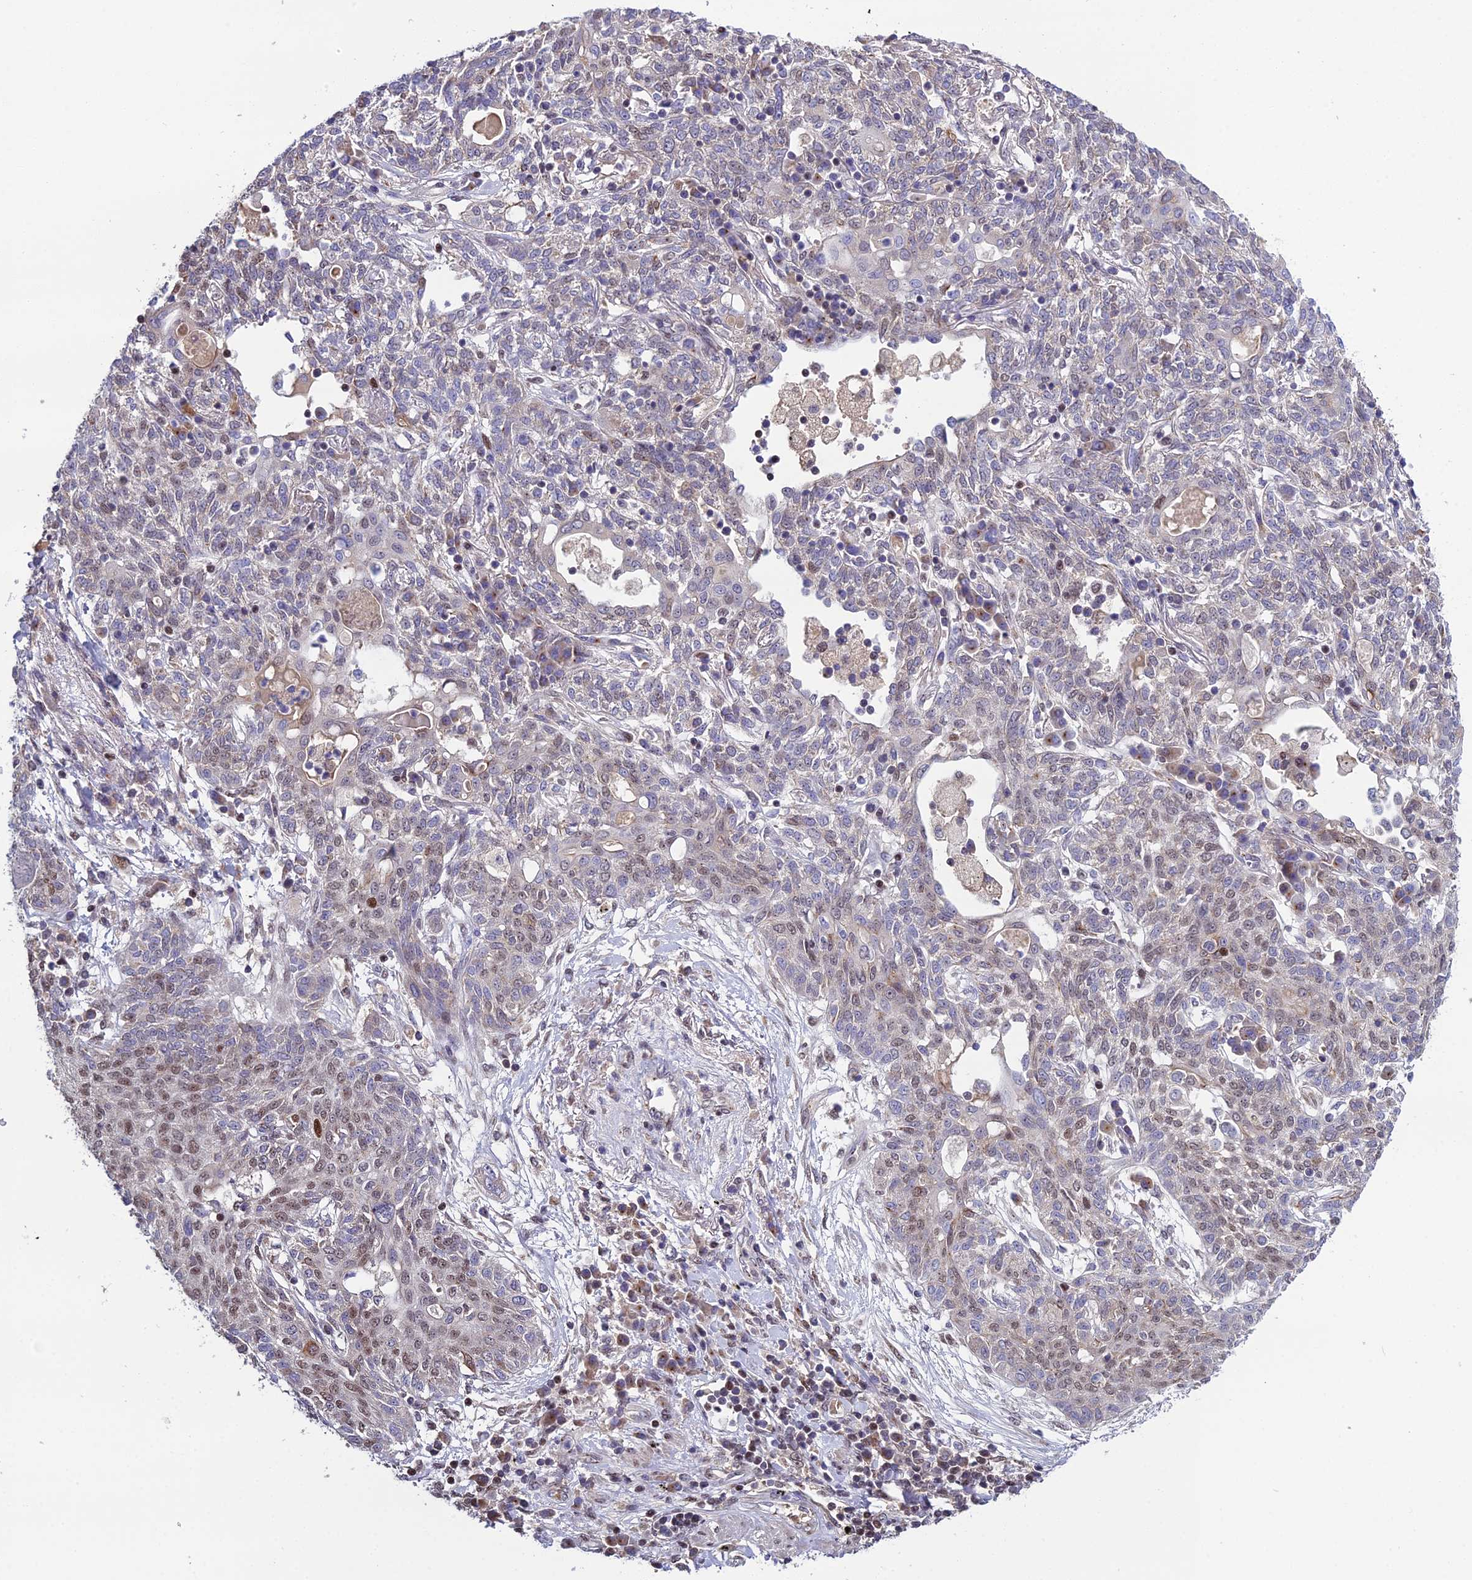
{"staining": {"intensity": "moderate", "quantity": "<25%", "location": "nuclear"}, "tissue": "lung cancer", "cell_type": "Tumor cells", "image_type": "cancer", "snomed": [{"axis": "morphology", "description": "Squamous cell carcinoma, NOS"}, {"axis": "topography", "description": "Lung"}], "caption": "Protein expression analysis of human lung cancer reveals moderate nuclear positivity in about <25% of tumor cells.", "gene": "ARL2", "patient": {"sex": "female", "age": 70}}